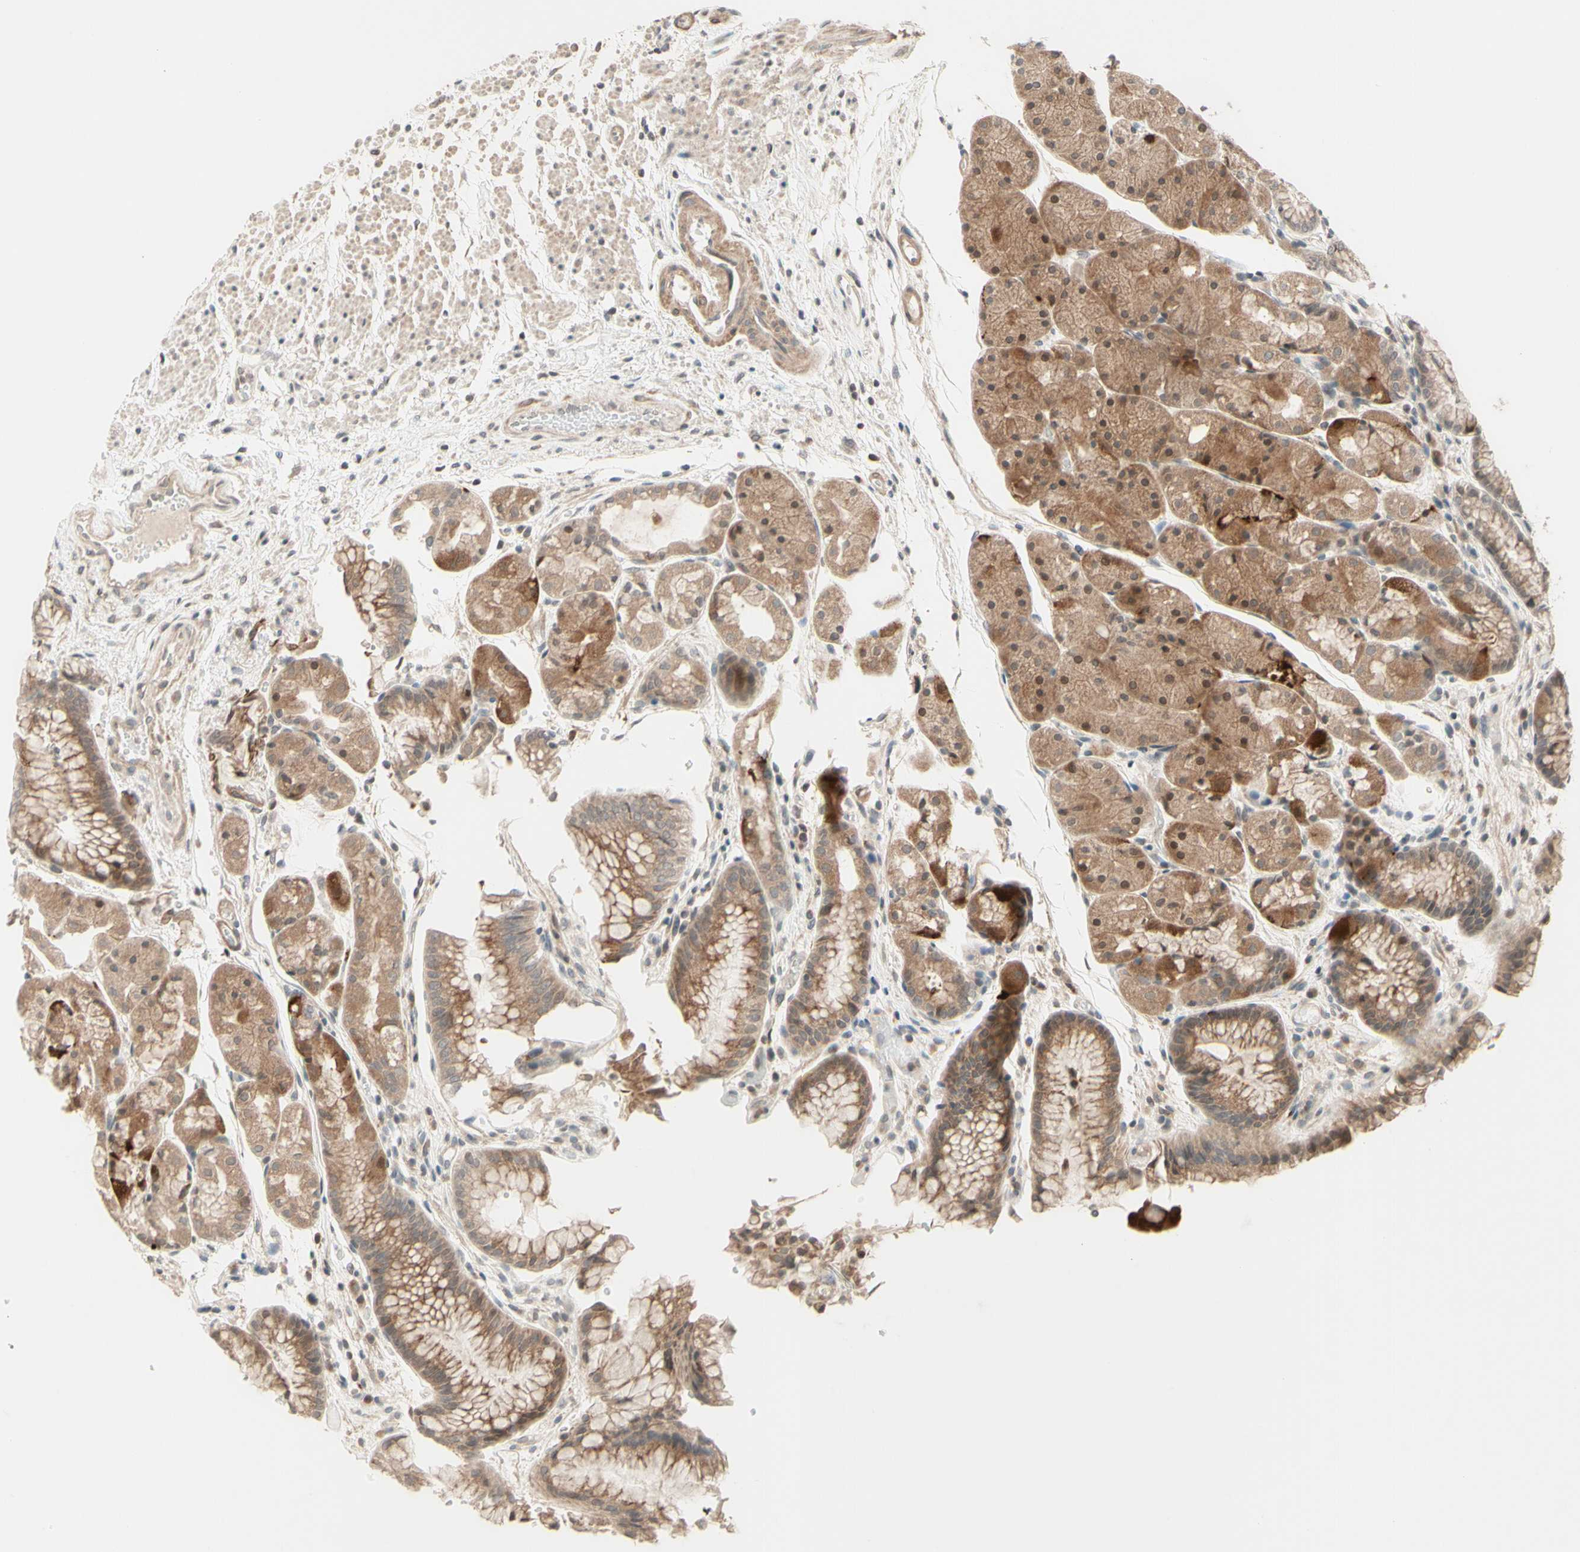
{"staining": {"intensity": "moderate", "quantity": ">75%", "location": "cytoplasmic/membranous"}, "tissue": "stomach", "cell_type": "Glandular cells", "image_type": "normal", "snomed": [{"axis": "morphology", "description": "Normal tissue, NOS"}, {"axis": "topography", "description": "Stomach, upper"}], "caption": "Benign stomach was stained to show a protein in brown. There is medium levels of moderate cytoplasmic/membranous expression in approximately >75% of glandular cells.", "gene": "ZW10", "patient": {"sex": "male", "age": 72}}